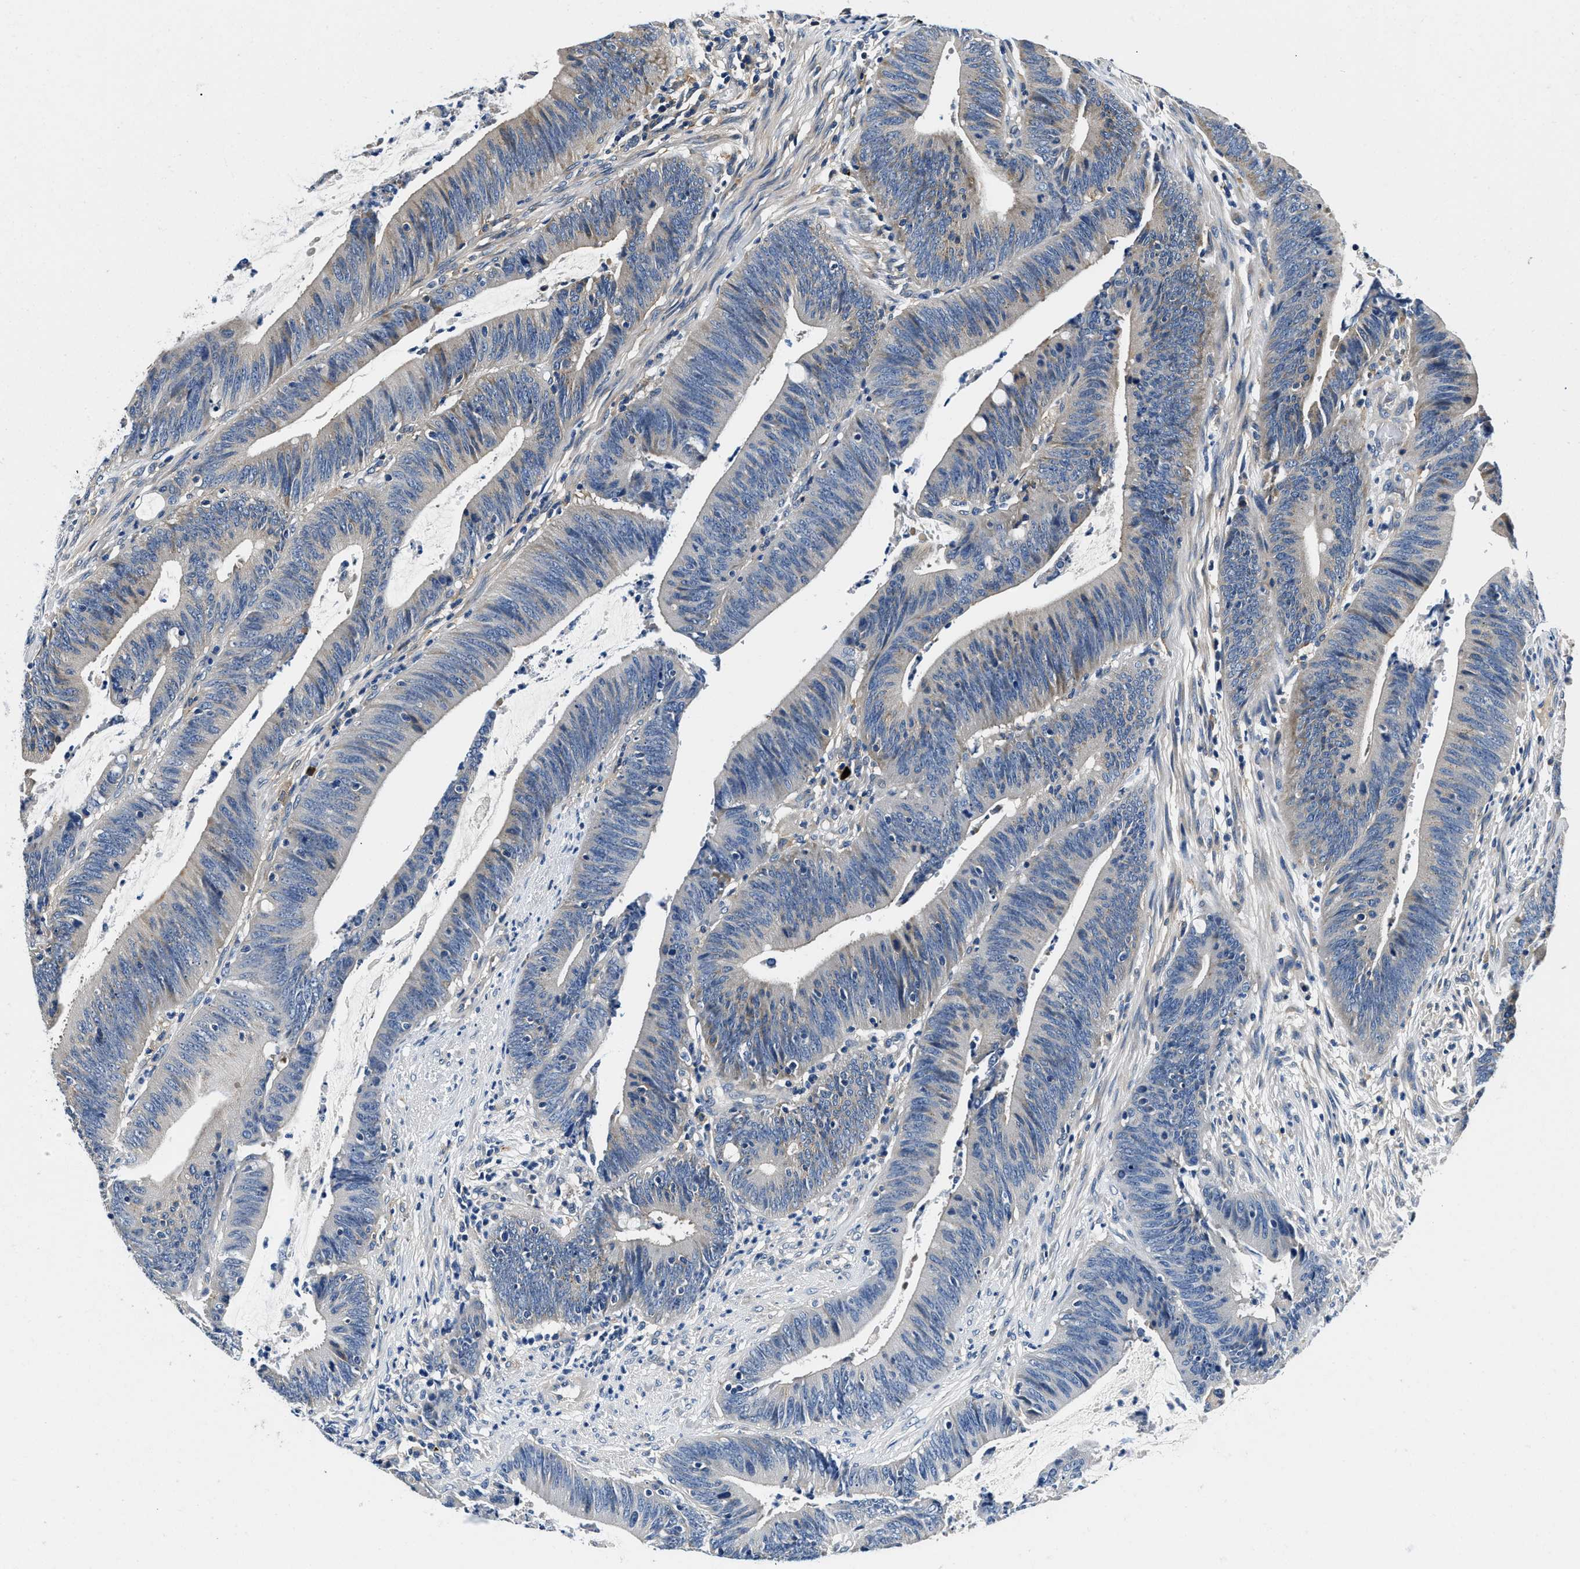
{"staining": {"intensity": "moderate", "quantity": "25%-75%", "location": "cytoplasmic/membranous"}, "tissue": "colorectal cancer", "cell_type": "Tumor cells", "image_type": "cancer", "snomed": [{"axis": "morphology", "description": "Normal tissue, NOS"}, {"axis": "morphology", "description": "Adenocarcinoma, NOS"}, {"axis": "topography", "description": "Rectum"}], "caption": "Immunohistochemistry (IHC) histopathology image of human colorectal adenocarcinoma stained for a protein (brown), which exhibits medium levels of moderate cytoplasmic/membranous positivity in about 25%-75% of tumor cells.", "gene": "ZFAND3", "patient": {"sex": "female", "age": 66}}